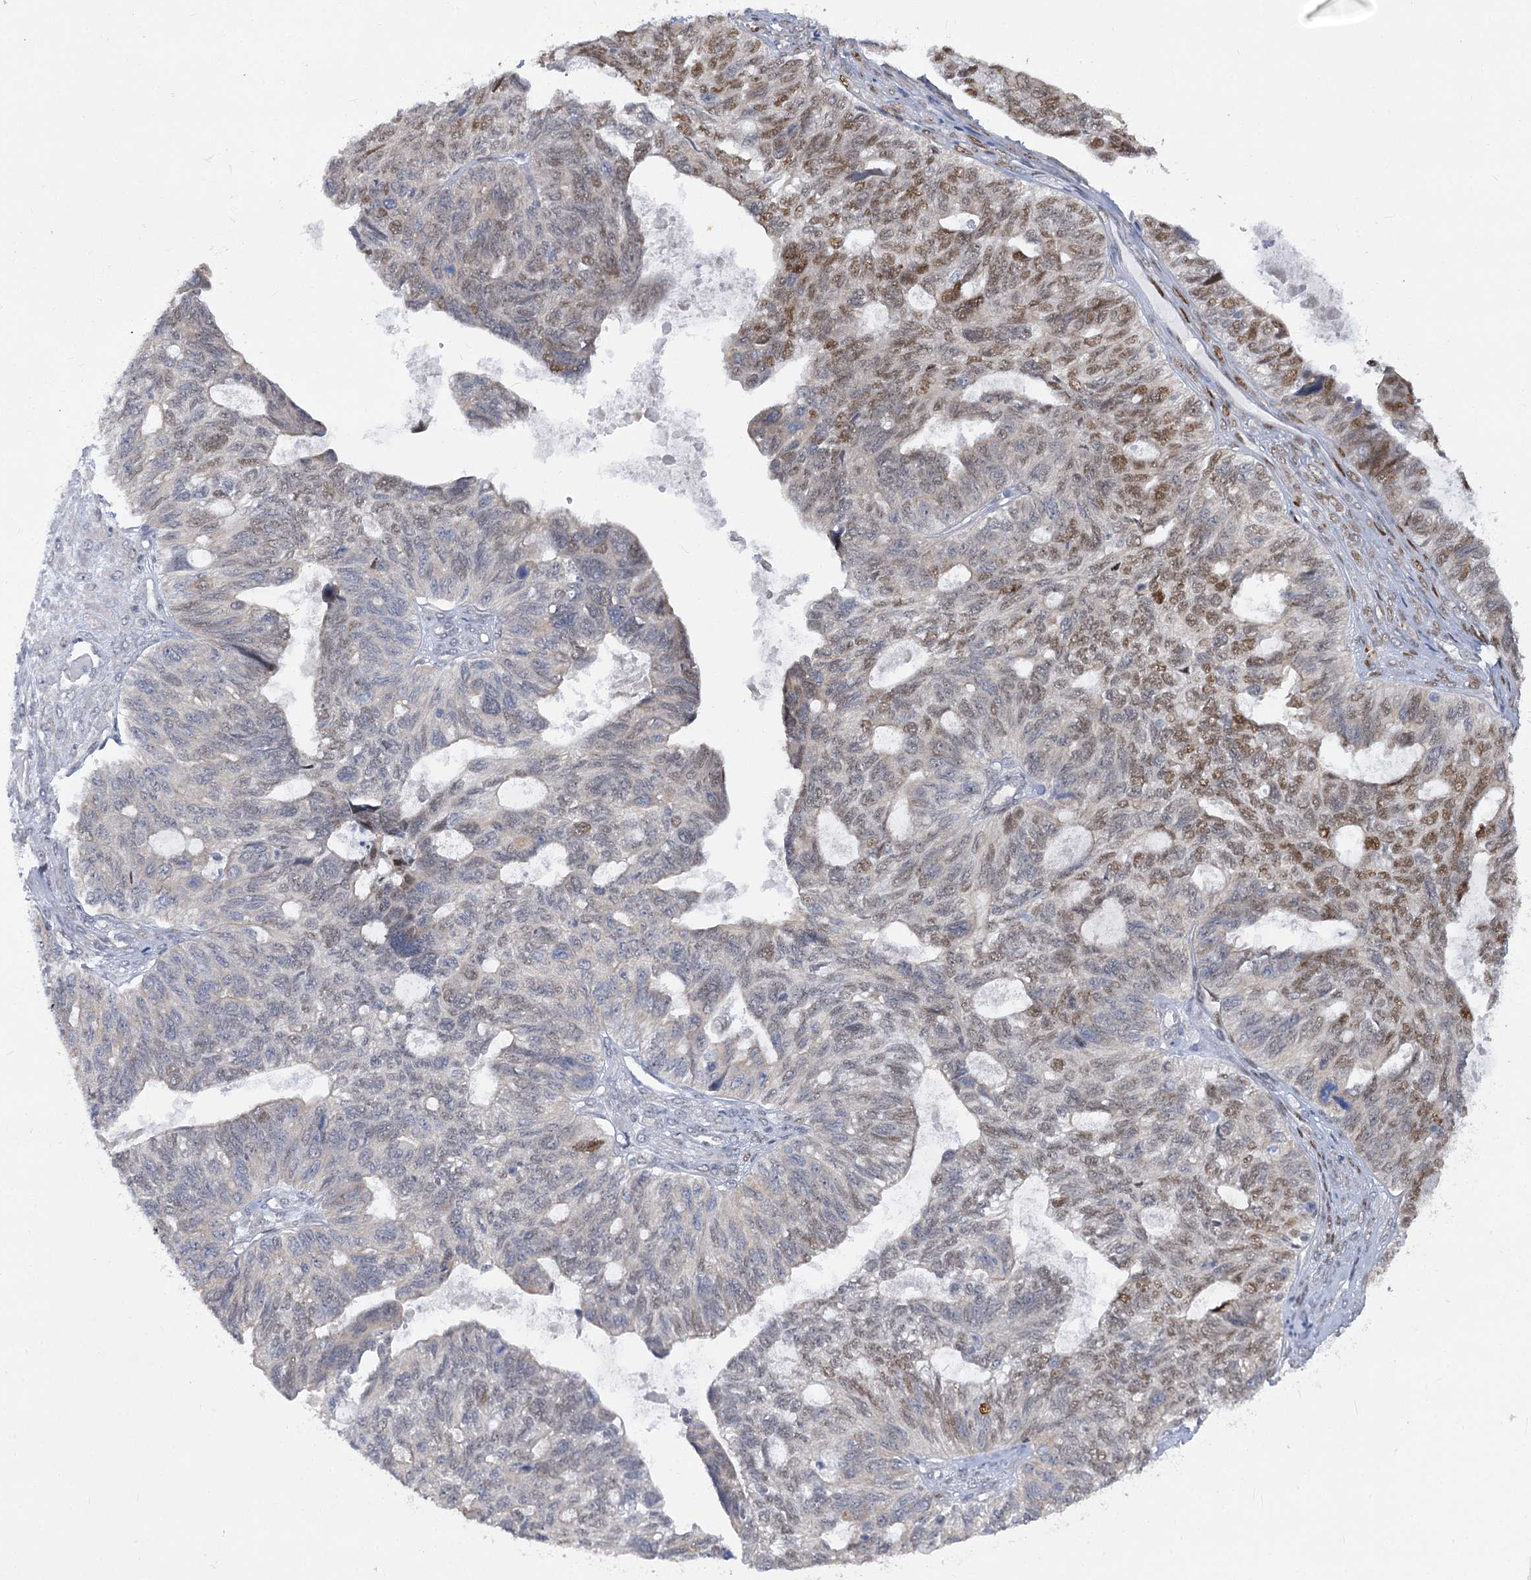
{"staining": {"intensity": "moderate", "quantity": "25%-75%", "location": "nuclear"}, "tissue": "ovarian cancer", "cell_type": "Tumor cells", "image_type": "cancer", "snomed": [{"axis": "morphology", "description": "Cystadenocarcinoma, serous, NOS"}, {"axis": "topography", "description": "Ovary"}], "caption": "An image of human serous cystadenocarcinoma (ovarian) stained for a protein reveals moderate nuclear brown staining in tumor cells. The protein is stained brown, and the nuclei are stained in blue (DAB IHC with brightfield microscopy, high magnification).", "gene": "ARSI", "patient": {"sex": "female", "age": 79}}